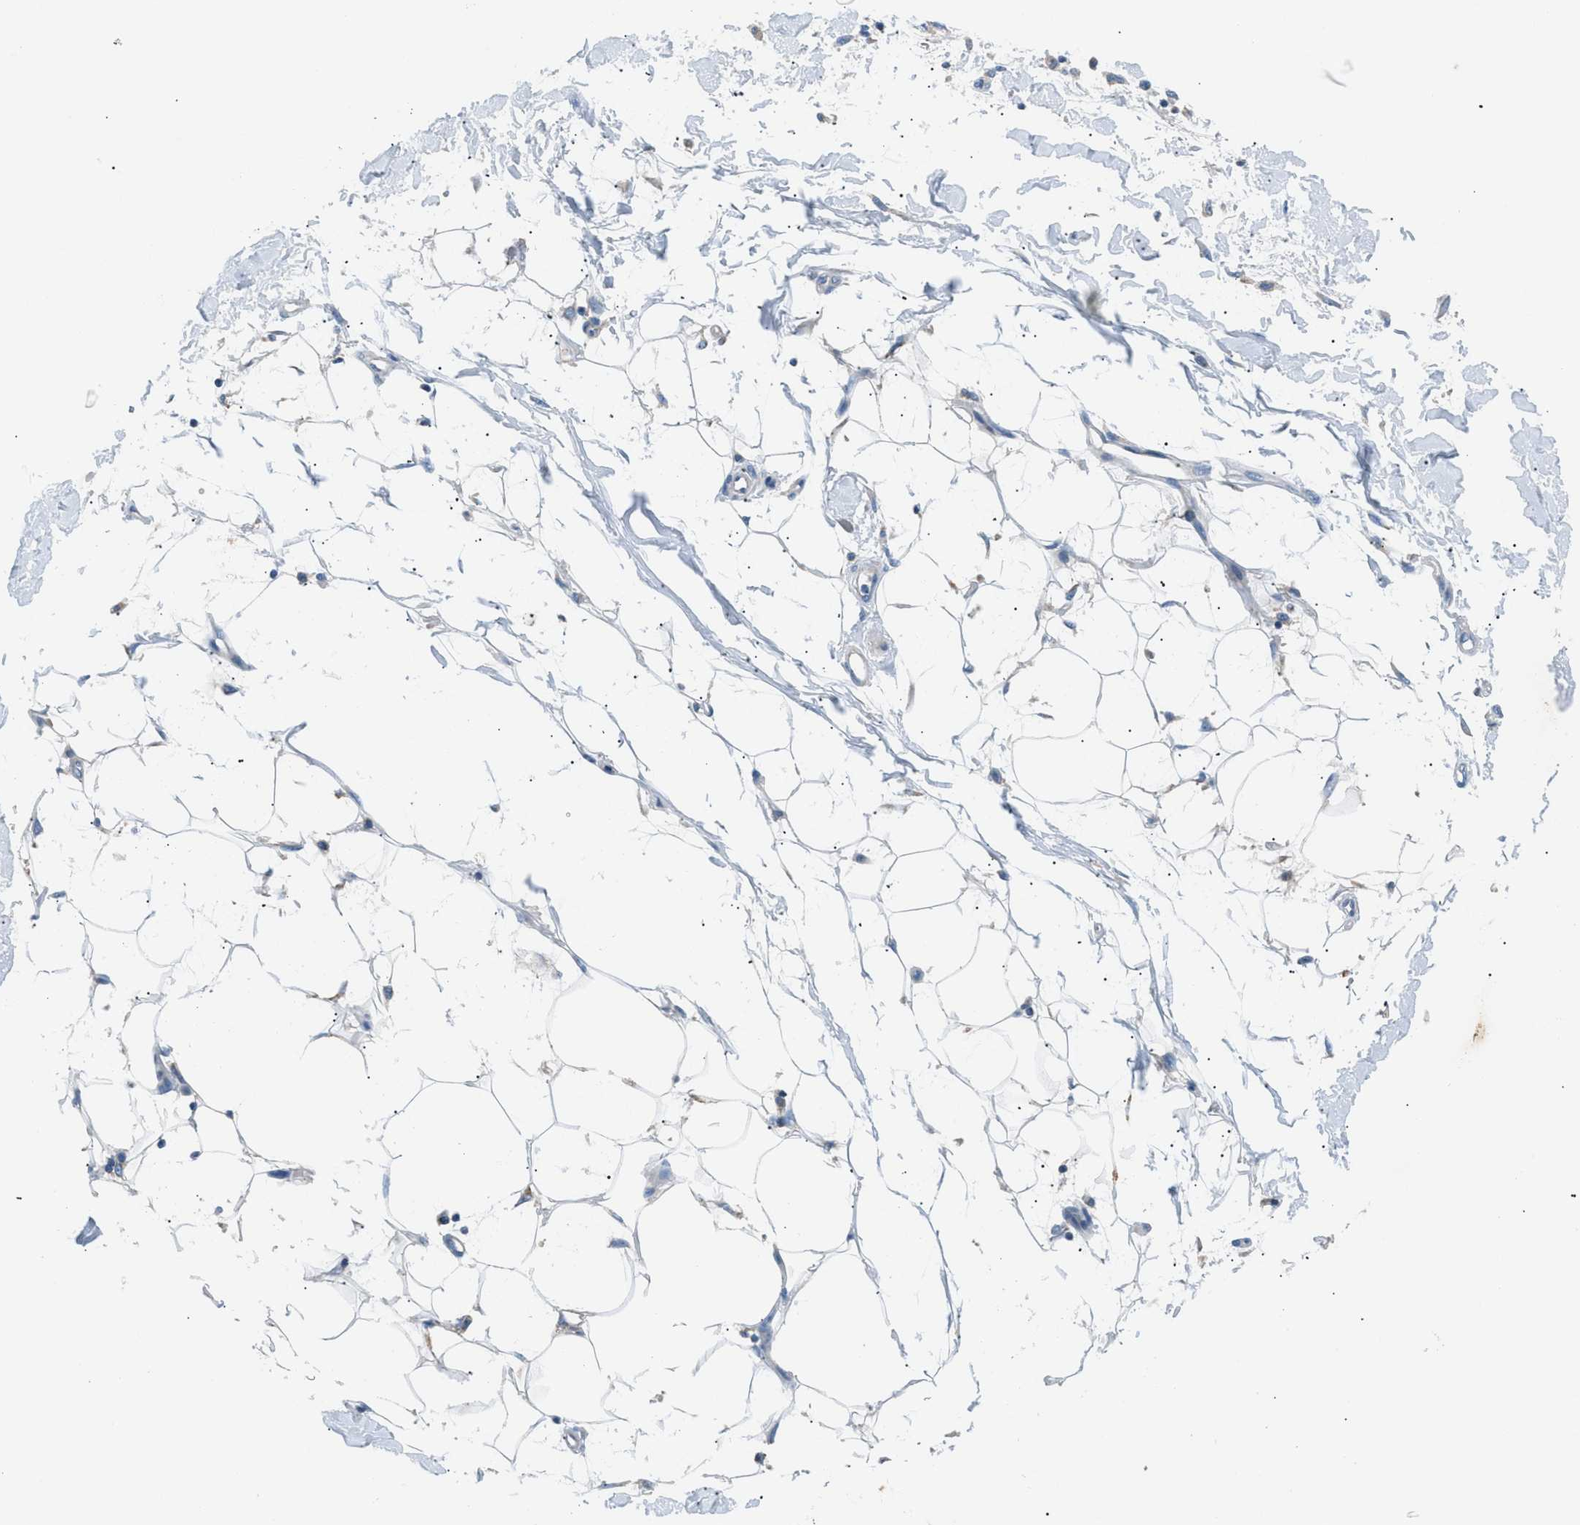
{"staining": {"intensity": "weak", "quantity": "<25%", "location": "cytoplasmic/membranous"}, "tissue": "adipose tissue", "cell_type": "Adipocytes", "image_type": "normal", "snomed": [{"axis": "morphology", "description": "Normal tissue, NOS"}, {"axis": "morphology", "description": "Squamous cell carcinoma, NOS"}, {"axis": "topography", "description": "Skin"}, {"axis": "topography", "description": "Peripheral nerve tissue"}], "caption": "The micrograph shows no staining of adipocytes in benign adipose tissue.", "gene": "ILDR1", "patient": {"sex": "male", "age": 83}}